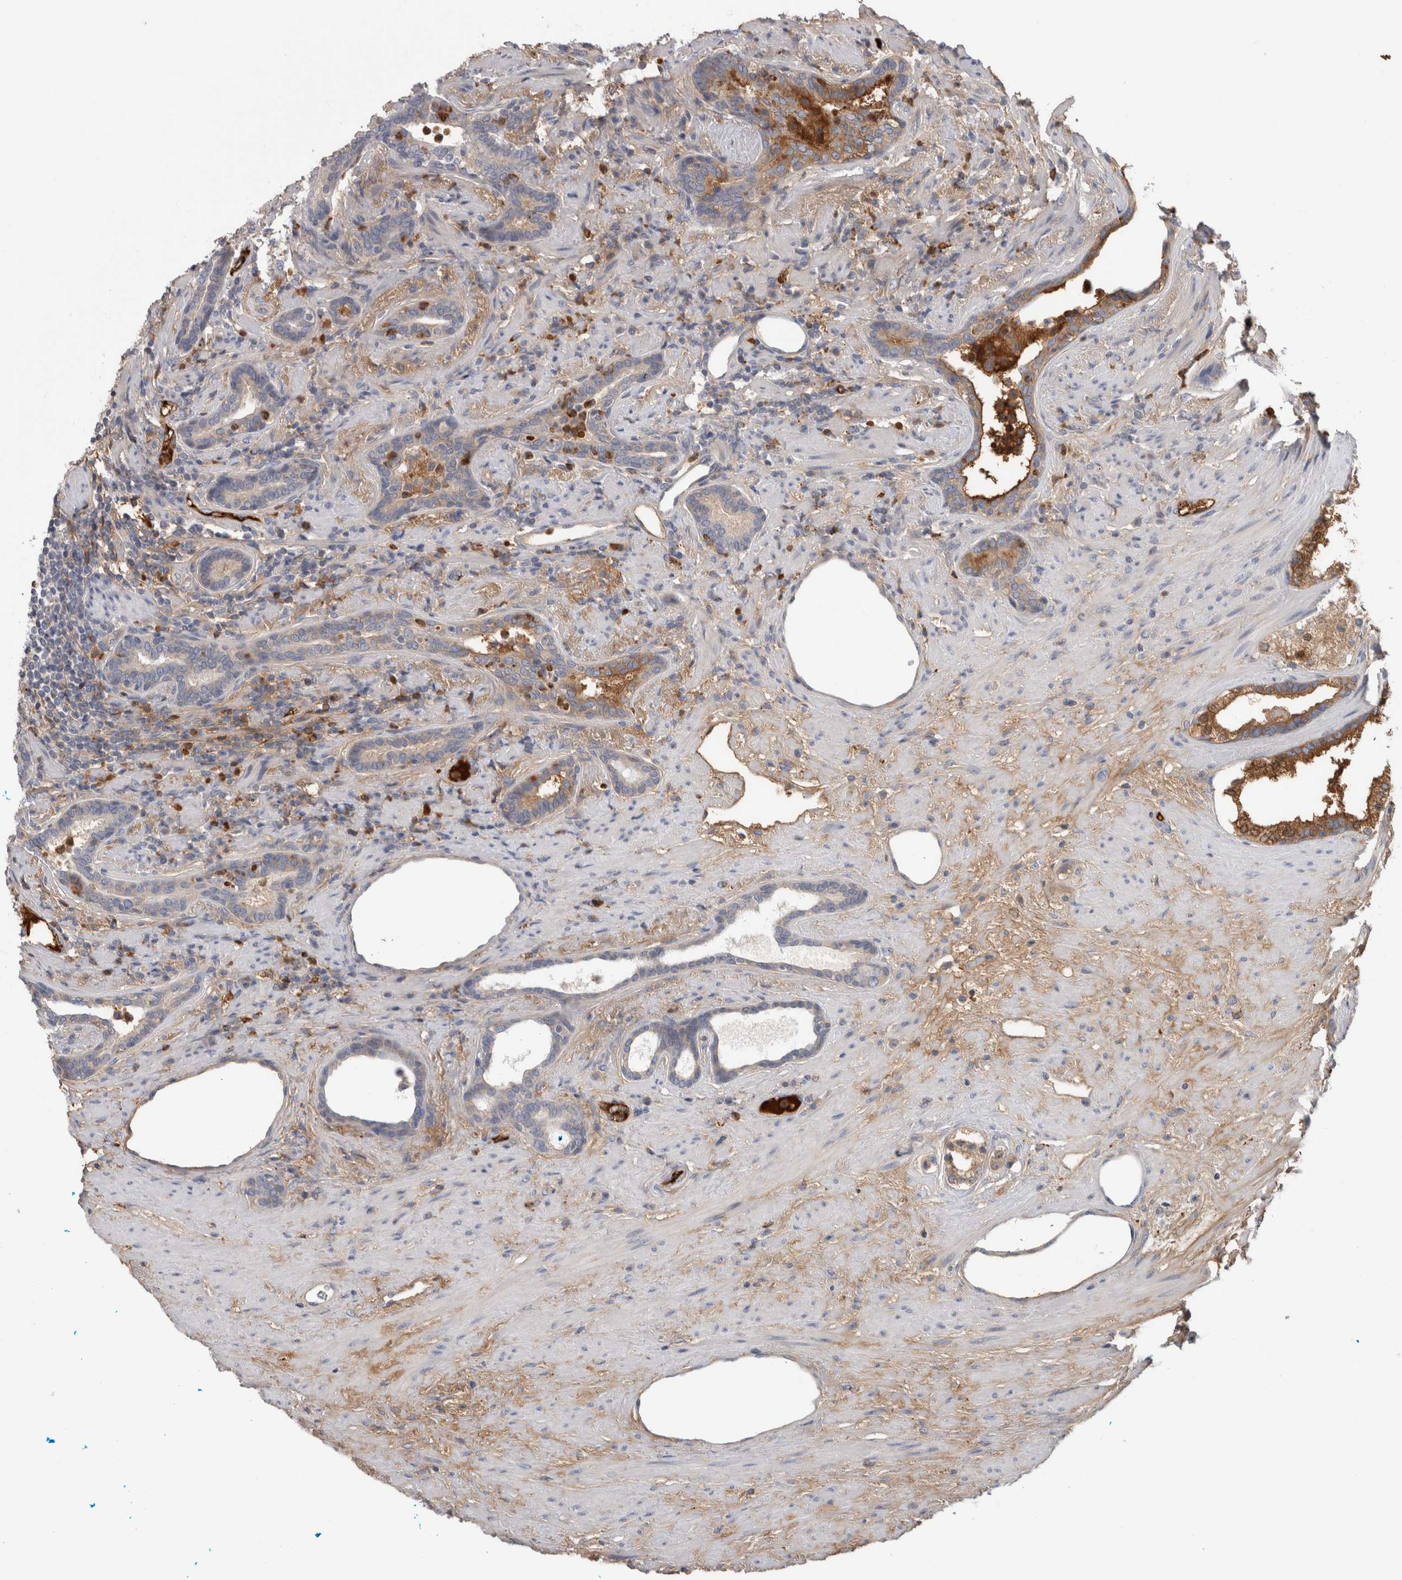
{"staining": {"intensity": "moderate", "quantity": "<25%", "location": "cytoplasmic/membranous"}, "tissue": "prostate cancer", "cell_type": "Tumor cells", "image_type": "cancer", "snomed": [{"axis": "morphology", "description": "Adenocarcinoma, High grade"}, {"axis": "topography", "description": "Prostate"}], "caption": "Immunohistochemistry (IHC) (DAB) staining of human high-grade adenocarcinoma (prostate) shows moderate cytoplasmic/membranous protein positivity in about <25% of tumor cells. The staining was performed using DAB (3,3'-diaminobenzidine) to visualize the protein expression in brown, while the nuclei were stained in blue with hematoxylin (Magnification: 20x).", "gene": "TBCE", "patient": {"sex": "male", "age": 71}}